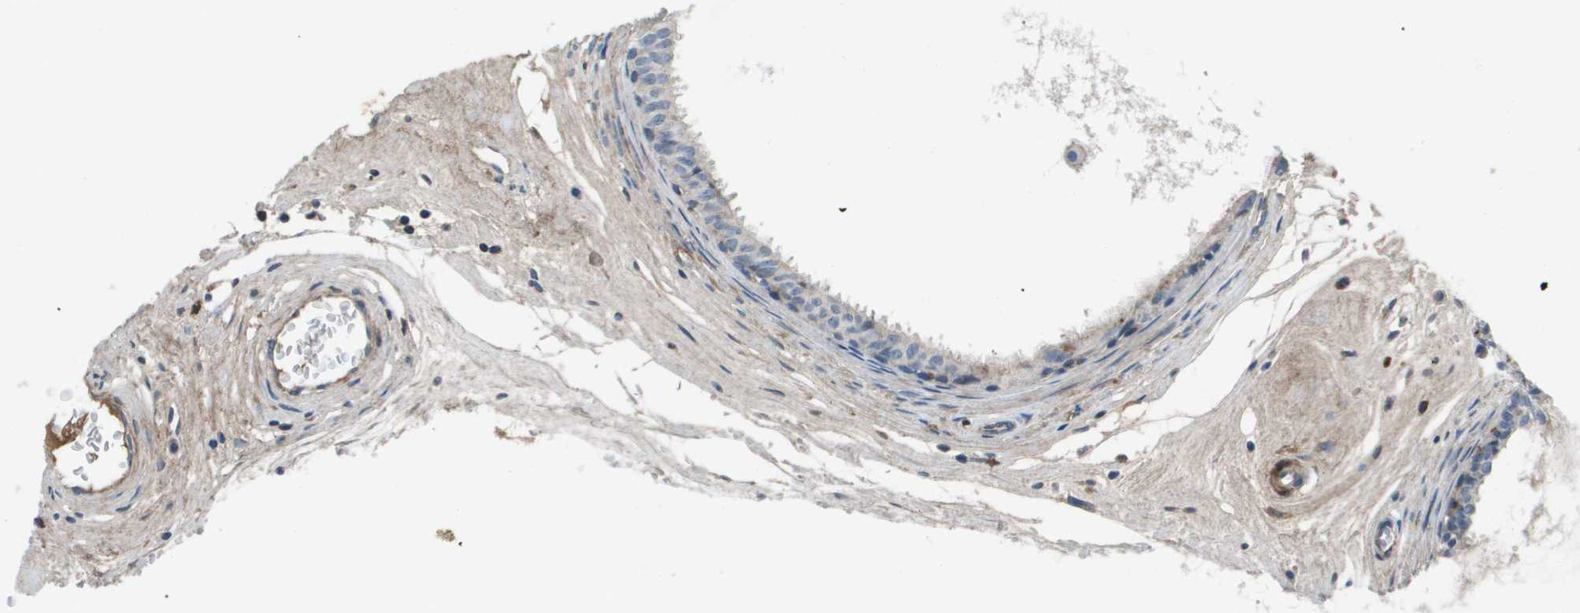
{"staining": {"intensity": "weak", "quantity": "<25%", "location": "cytoplasmic/membranous"}, "tissue": "epididymis", "cell_type": "Glandular cells", "image_type": "normal", "snomed": [{"axis": "morphology", "description": "Normal tissue, NOS"}, {"axis": "morphology", "description": "Inflammation, NOS"}, {"axis": "topography", "description": "Epididymis"}], "caption": "There is no significant positivity in glandular cells of epididymis. (DAB immunohistochemistry (IHC) visualized using brightfield microscopy, high magnification).", "gene": "PCOLCE", "patient": {"sex": "male", "age": 85}}